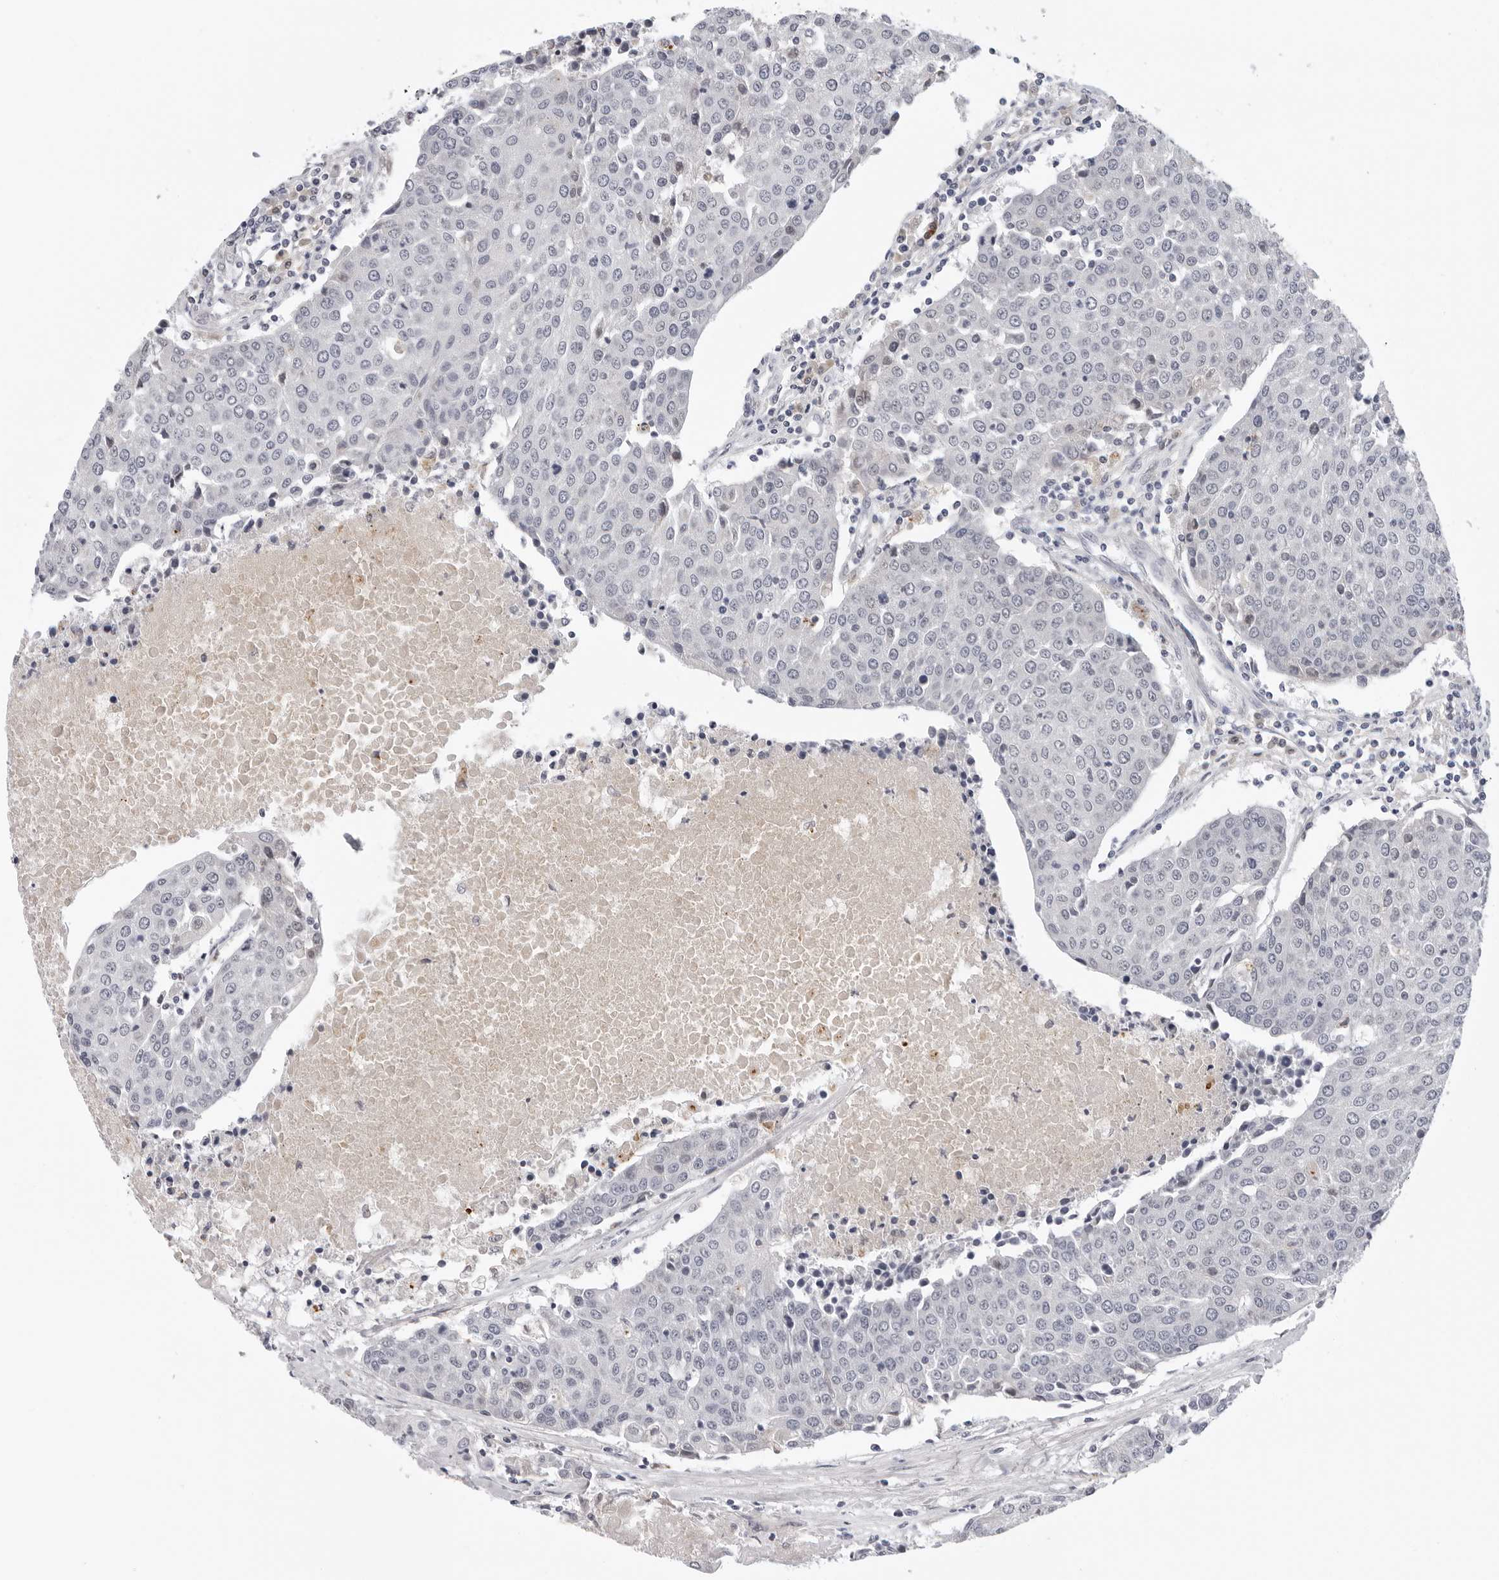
{"staining": {"intensity": "negative", "quantity": "none", "location": "none"}, "tissue": "urothelial cancer", "cell_type": "Tumor cells", "image_type": "cancer", "snomed": [{"axis": "morphology", "description": "Urothelial carcinoma, High grade"}, {"axis": "topography", "description": "Urinary bladder"}], "caption": "The IHC histopathology image has no significant staining in tumor cells of high-grade urothelial carcinoma tissue.", "gene": "ZNF502", "patient": {"sex": "female", "age": 85}}